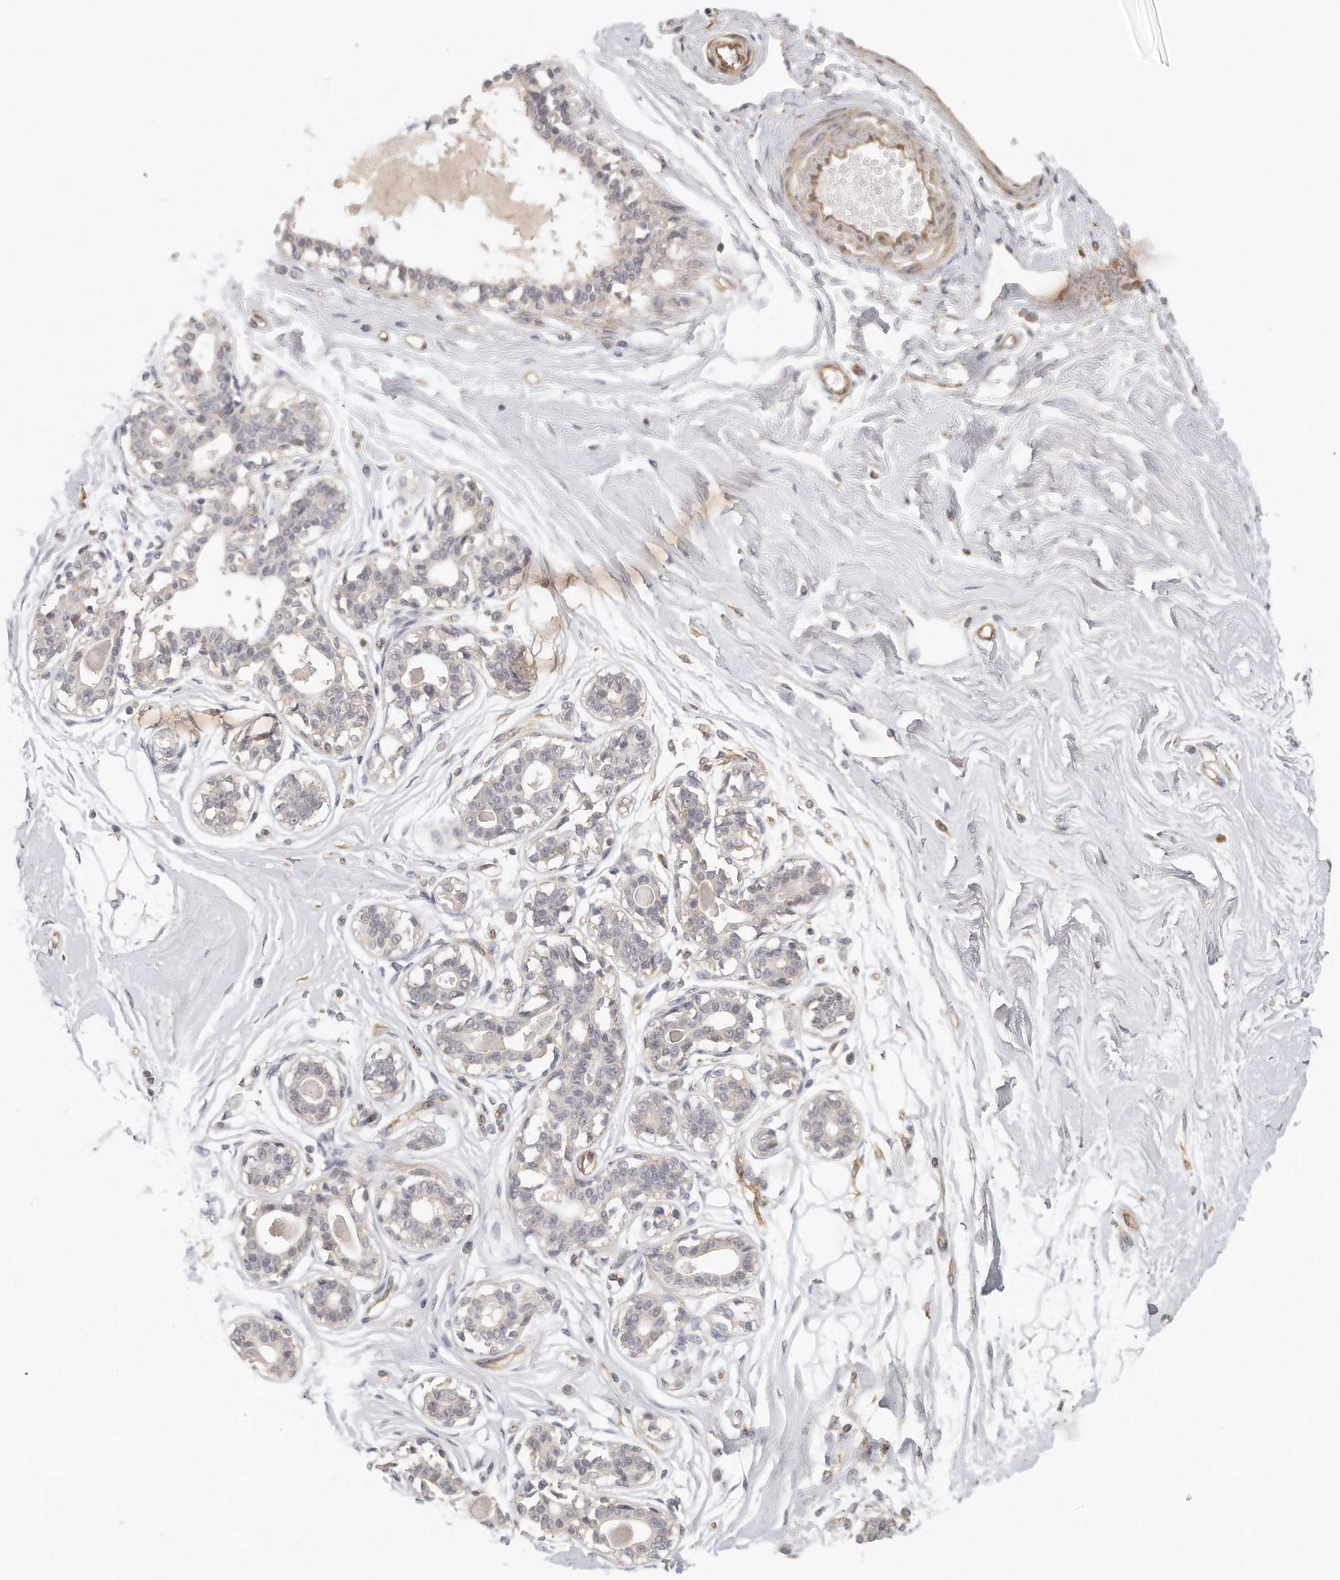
{"staining": {"intensity": "negative", "quantity": "none", "location": "none"}, "tissue": "breast", "cell_type": "Adipocytes", "image_type": "normal", "snomed": [{"axis": "morphology", "description": "Normal tissue, NOS"}, {"axis": "topography", "description": "Breast"}], "caption": "IHC micrograph of unremarkable human breast stained for a protein (brown), which demonstrates no positivity in adipocytes.", "gene": "MTERF4", "patient": {"sex": "female", "age": 45}}